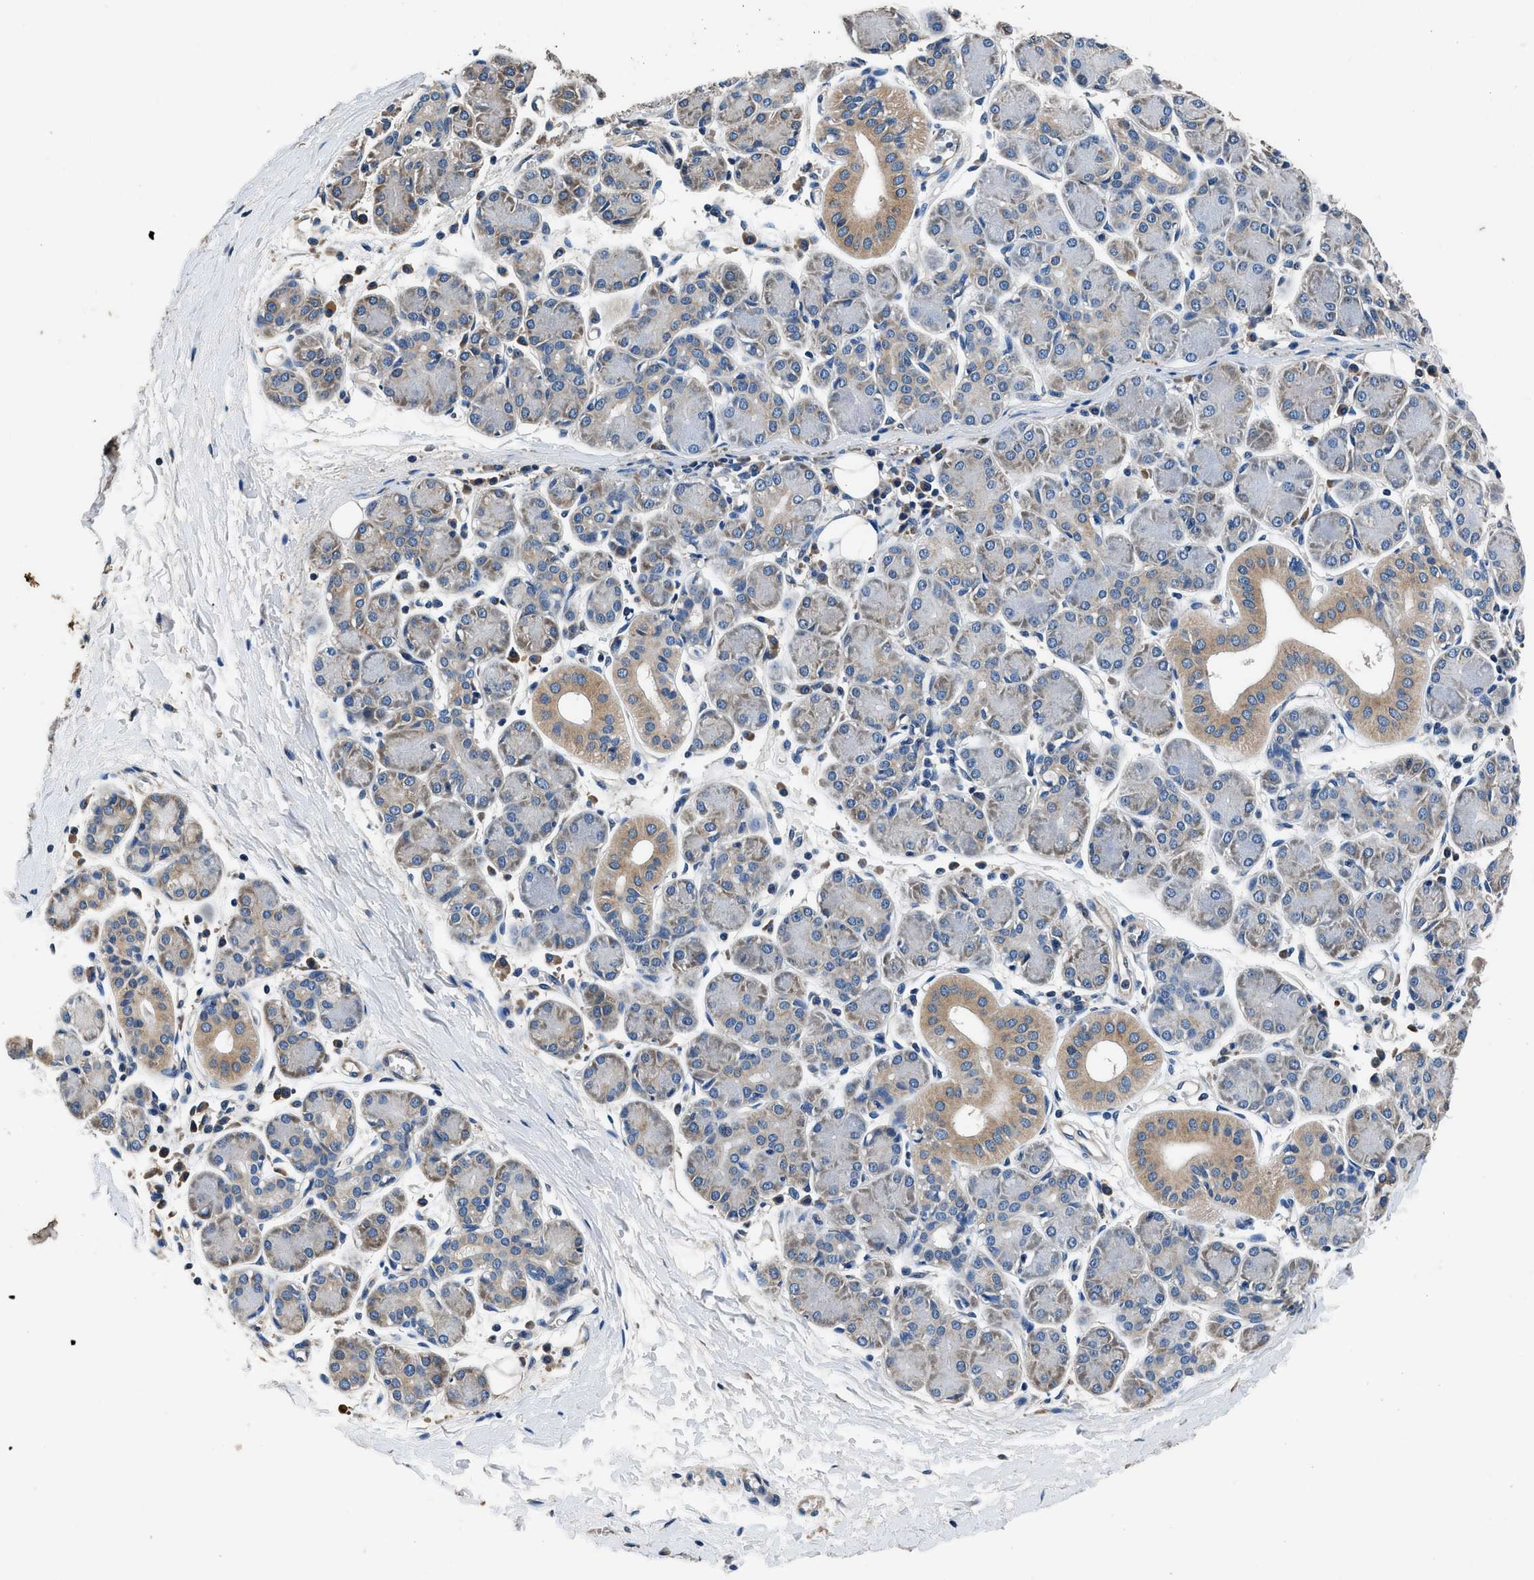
{"staining": {"intensity": "moderate", "quantity": "<25%", "location": "cytoplasmic/membranous"}, "tissue": "salivary gland", "cell_type": "Glandular cells", "image_type": "normal", "snomed": [{"axis": "morphology", "description": "Normal tissue, NOS"}, {"axis": "morphology", "description": "Inflammation, NOS"}, {"axis": "topography", "description": "Lymph node"}, {"axis": "topography", "description": "Salivary gland"}], "caption": "IHC photomicrograph of normal salivary gland: human salivary gland stained using IHC shows low levels of moderate protein expression localized specifically in the cytoplasmic/membranous of glandular cells, appearing as a cytoplasmic/membranous brown color.", "gene": "DHRS7B", "patient": {"sex": "male", "age": 3}}